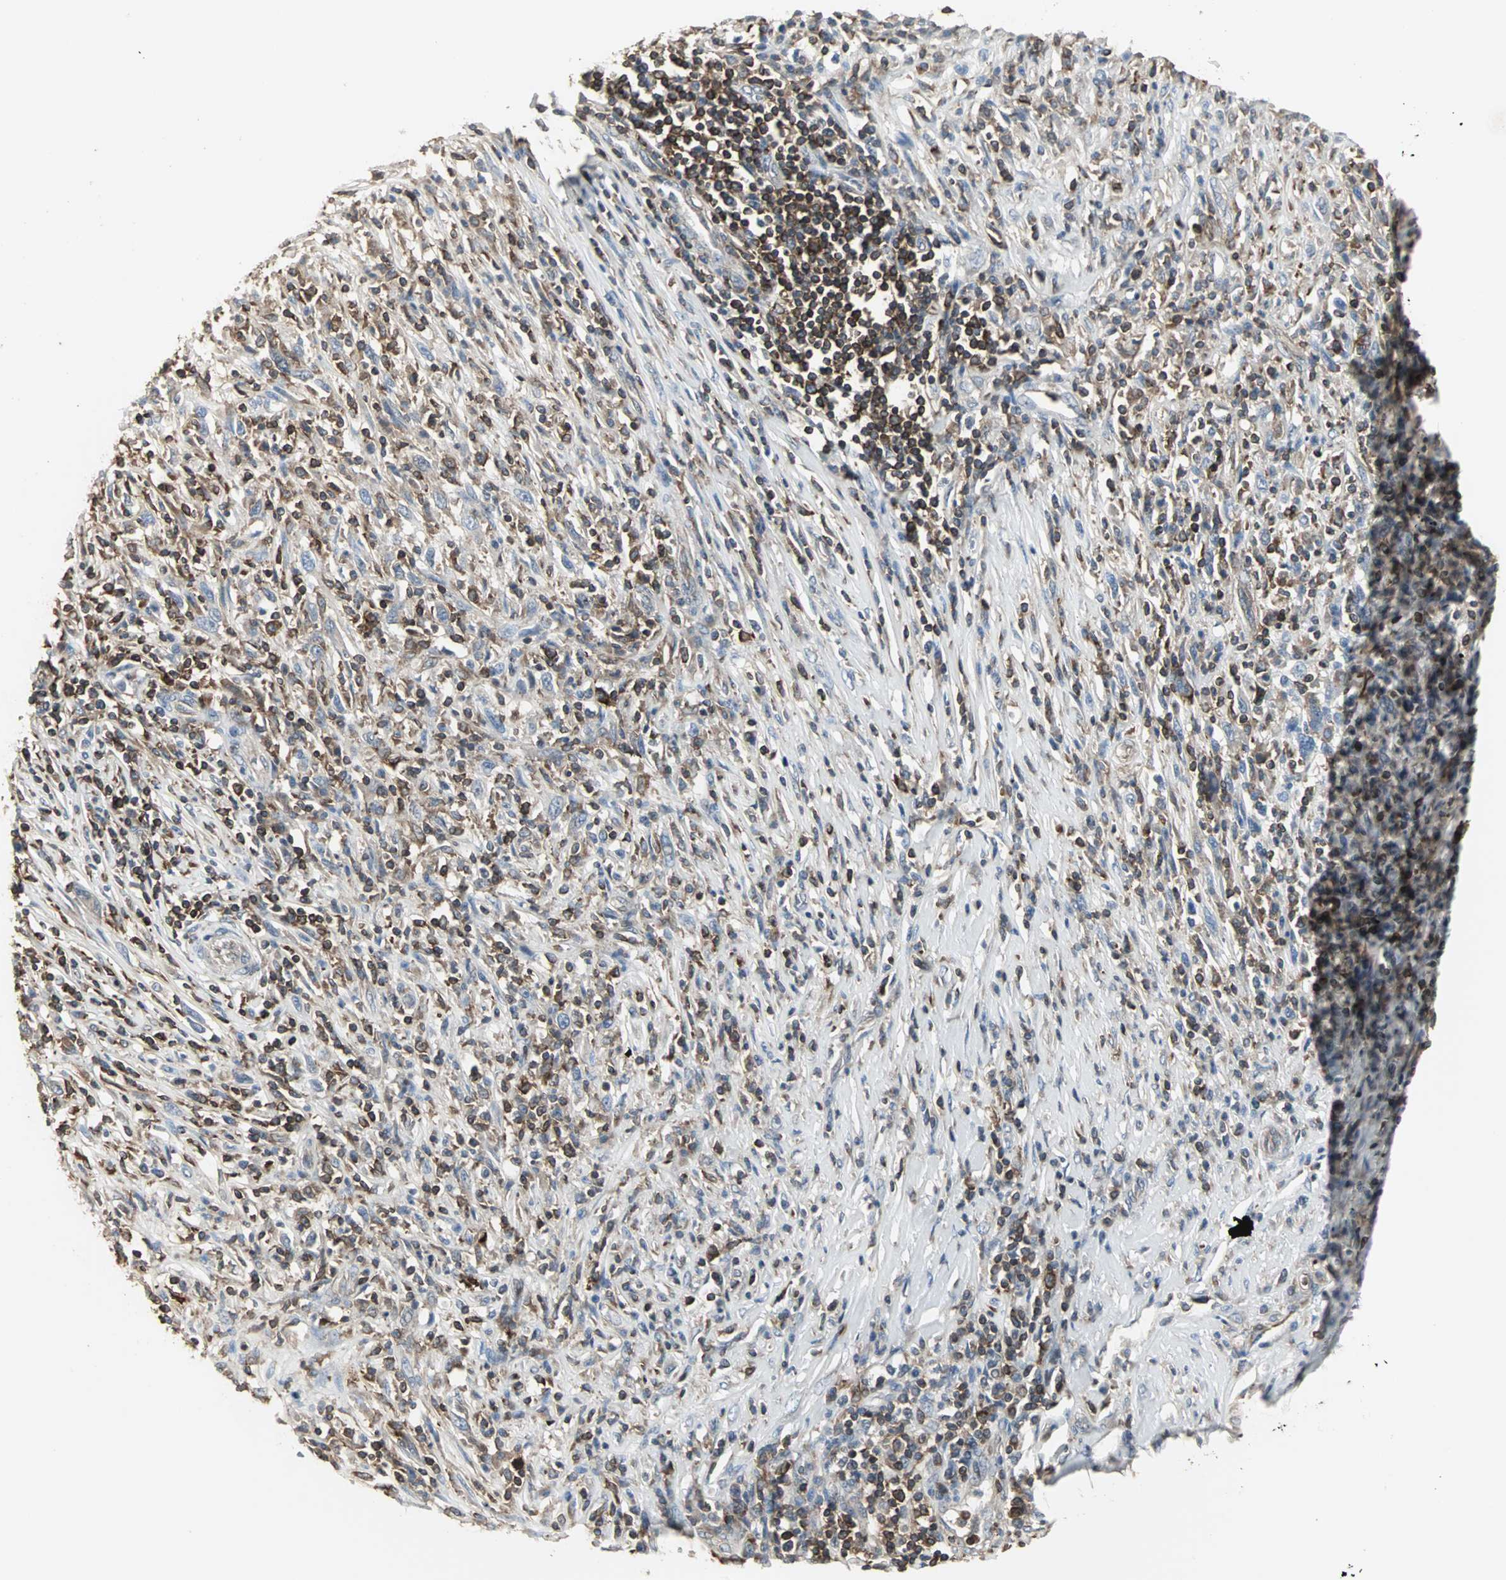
{"staining": {"intensity": "weak", "quantity": "25%-75%", "location": "cytoplasmic/membranous"}, "tissue": "melanoma", "cell_type": "Tumor cells", "image_type": "cancer", "snomed": [{"axis": "morphology", "description": "Malignant melanoma, Metastatic site"}, {"axis": "topography", "description": "Lymph node"}], "caption": "Immunohistochemistry of human melanoma demonstrates low levels of weak cytoplasmic/membranous expression in approximately 25%-75% of tumor cells. The staining is performed using DAB (3,3'-diaminobenzidine) brown chromogen to label protein expression. The nuclei are counter-stained blue using hematoxylin.", "gene": "LRRFIP1", "patient": {"sex": "male", "age": 61}}